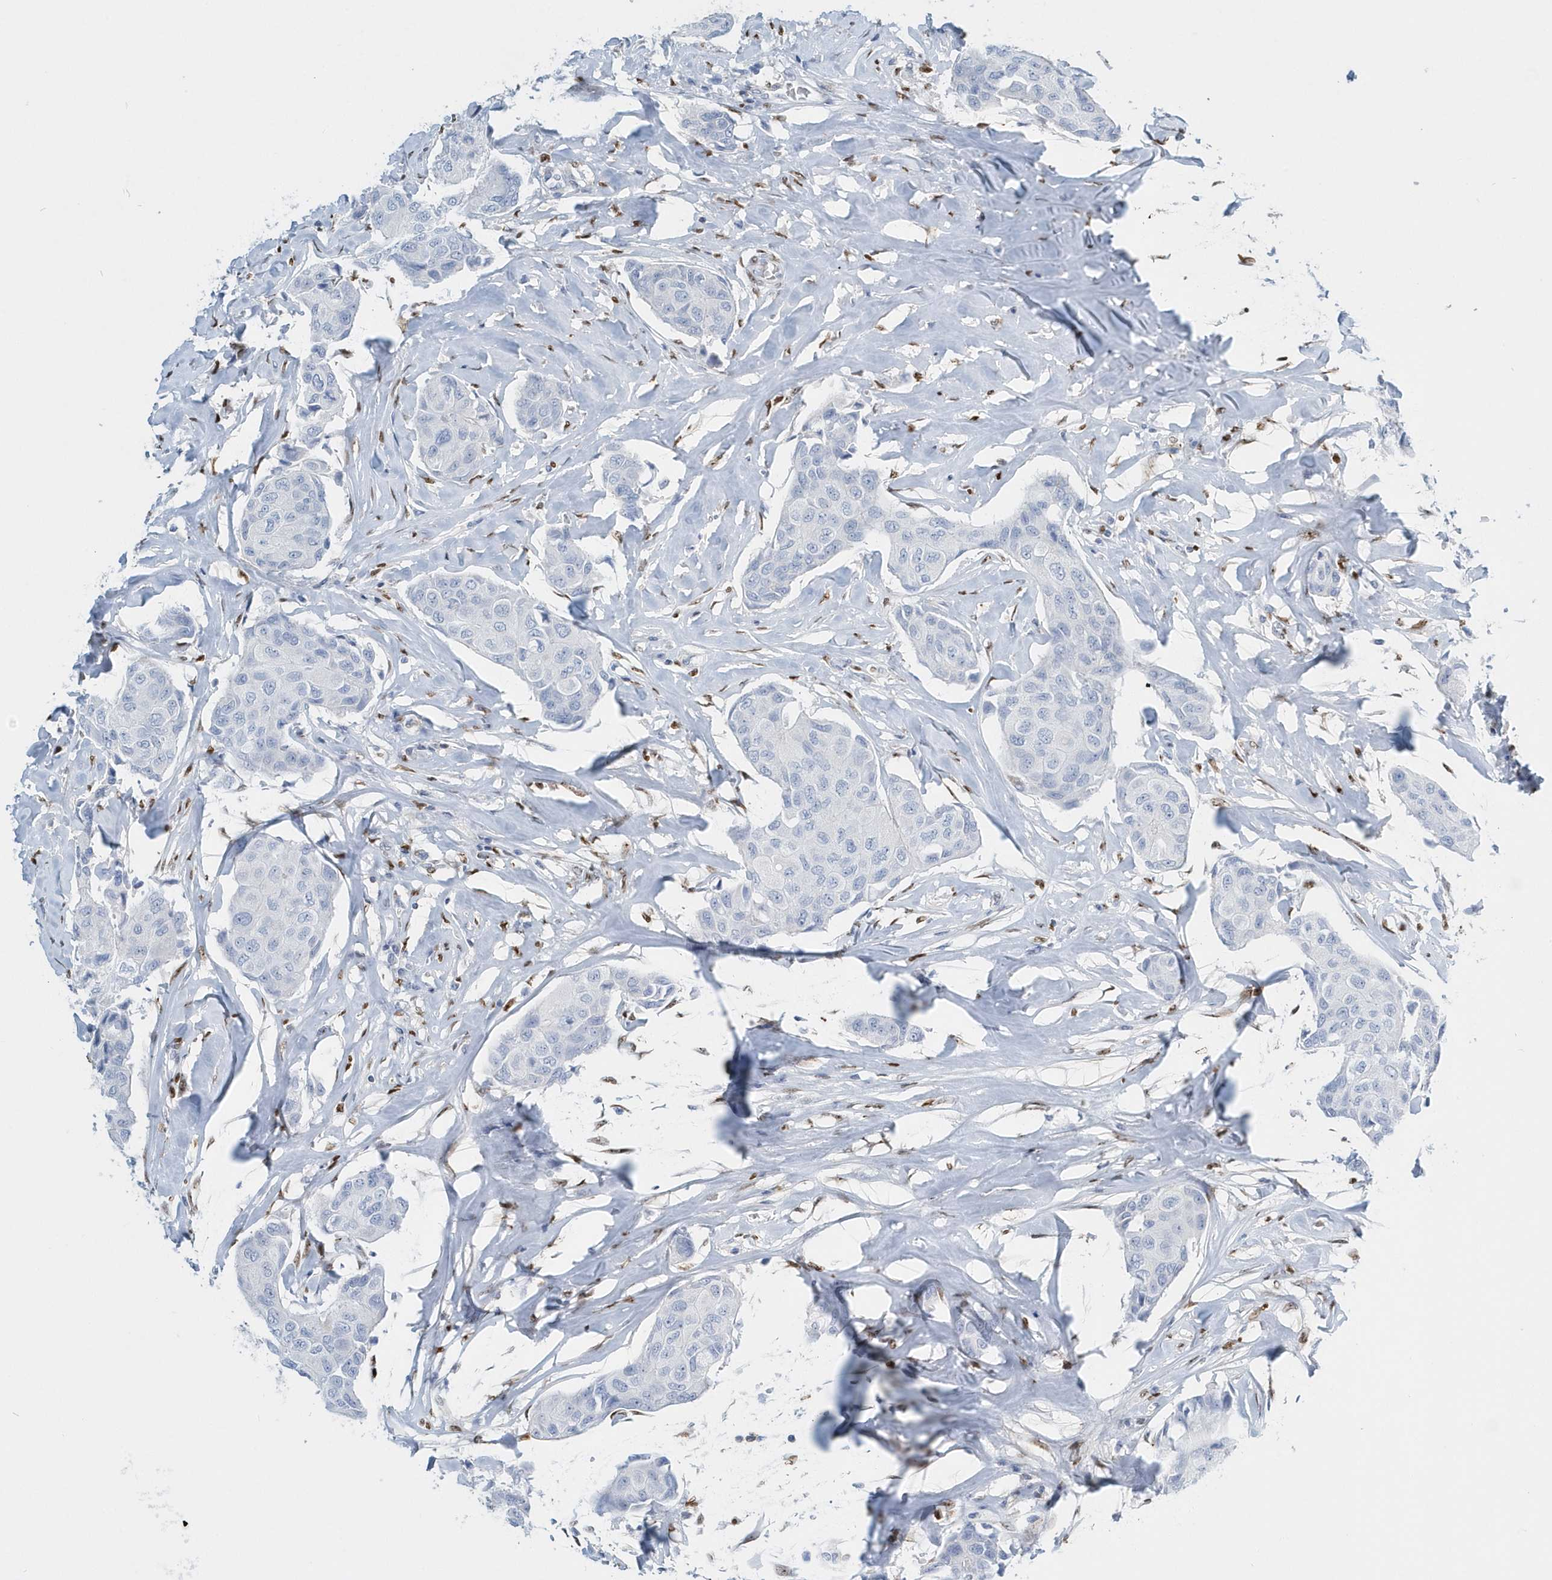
{"staining": {"intensity": "negative", "quantity": "none", "location": "none"}, "tissue": "breast cancer", "cell_type": "Tumor cells", "image_type": "cancer", "snomed": [{"axis": "morphology", "description": "Duct carcinoma"}, {"axis": "topography", "description": "Breast"}], "caption": "Tumor cells are negative for protein expression in human breast cancer (infiltrating ductal carcinoma).", "gene": "MACROH2A2", "patient": {"sex": "female", "age": 80}}